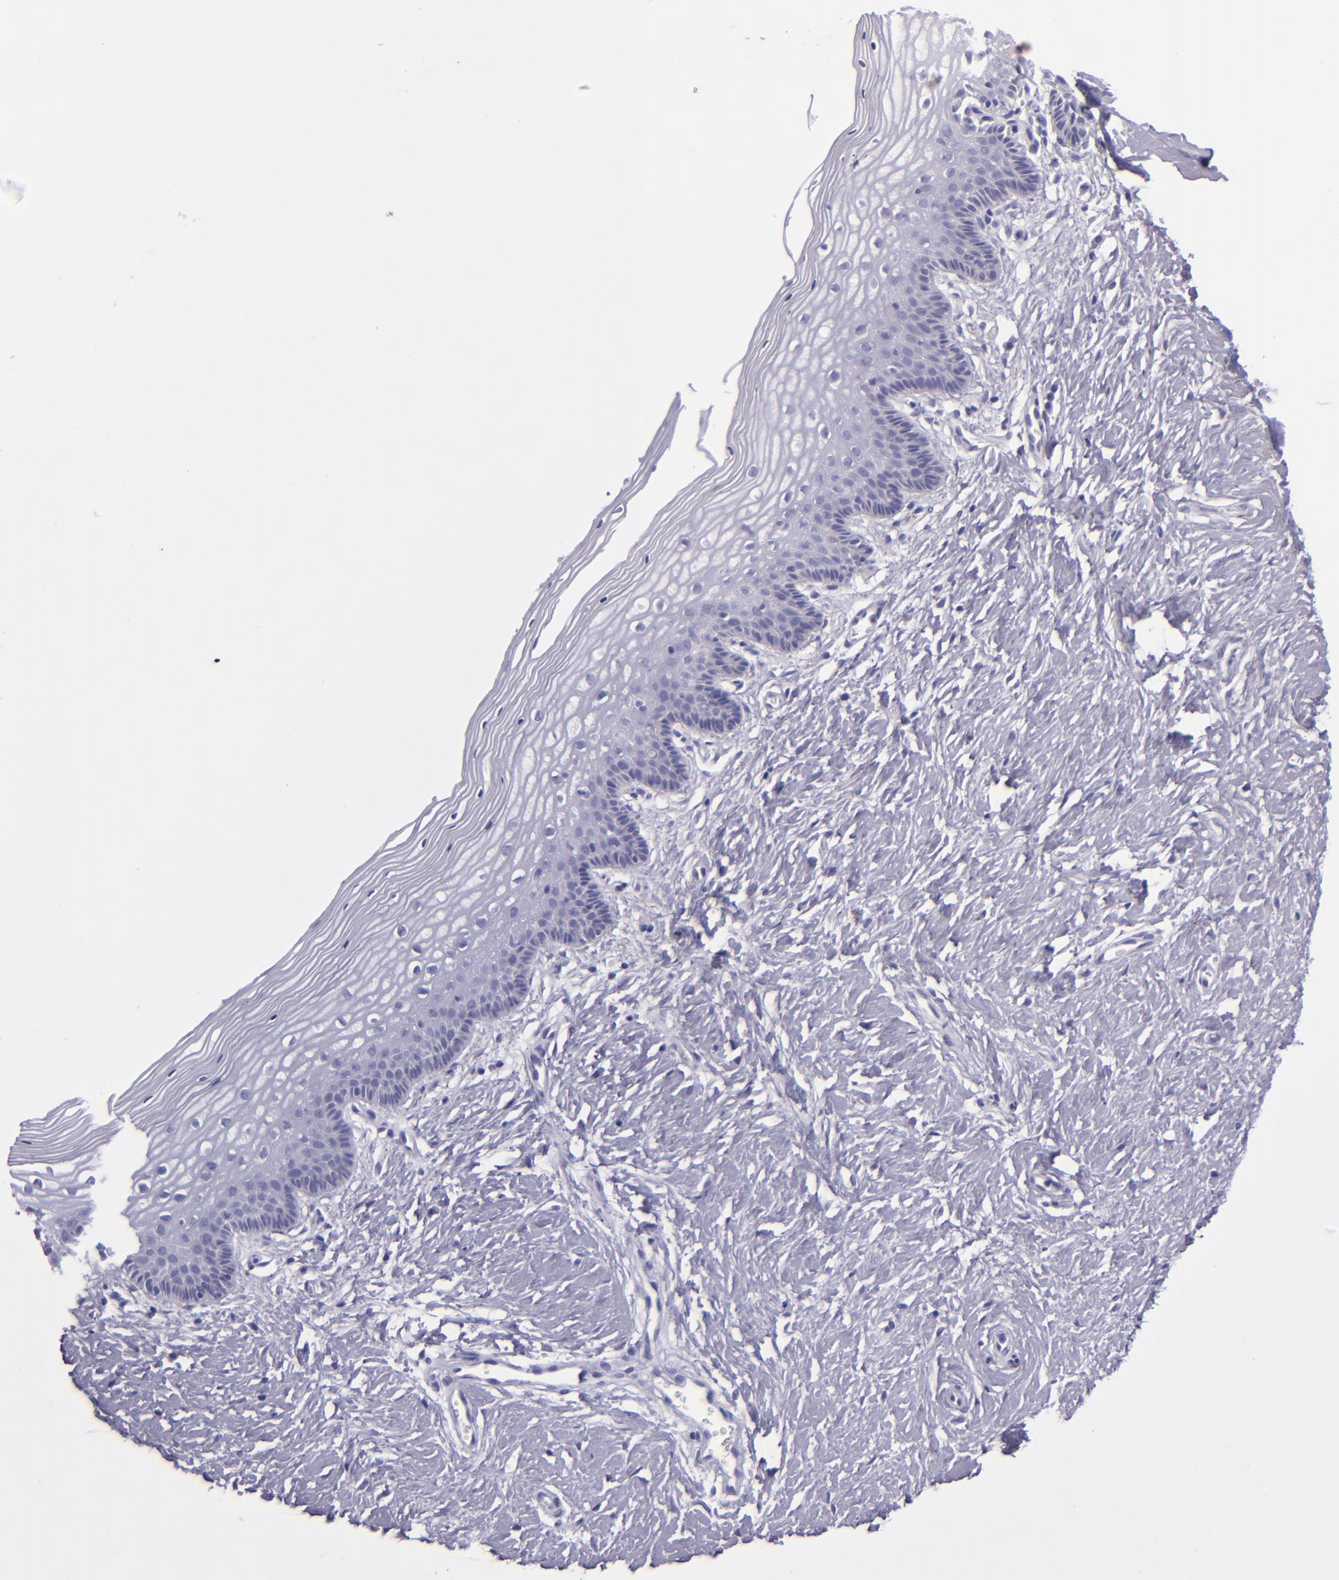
{"staining": {"intensity": "negative", "quantity": "none", "location": "none"}, "tissue": "vagina", "cell_type": "Squamous epithelial cells", "image_type": "normal", "snomed": [{"axis": "morphology", "description": "Normal tissue, NOS"}, {"axis": "topography", "description": "Vagina"}], "caption": "This is a histopathology image of IHC staining of benign vagina, which shows no staining in squamous epithelial cells. Nuclei are stained in blue.", "gene": "MUC5AC", "patient": {"sex": "female", "age": 46}}